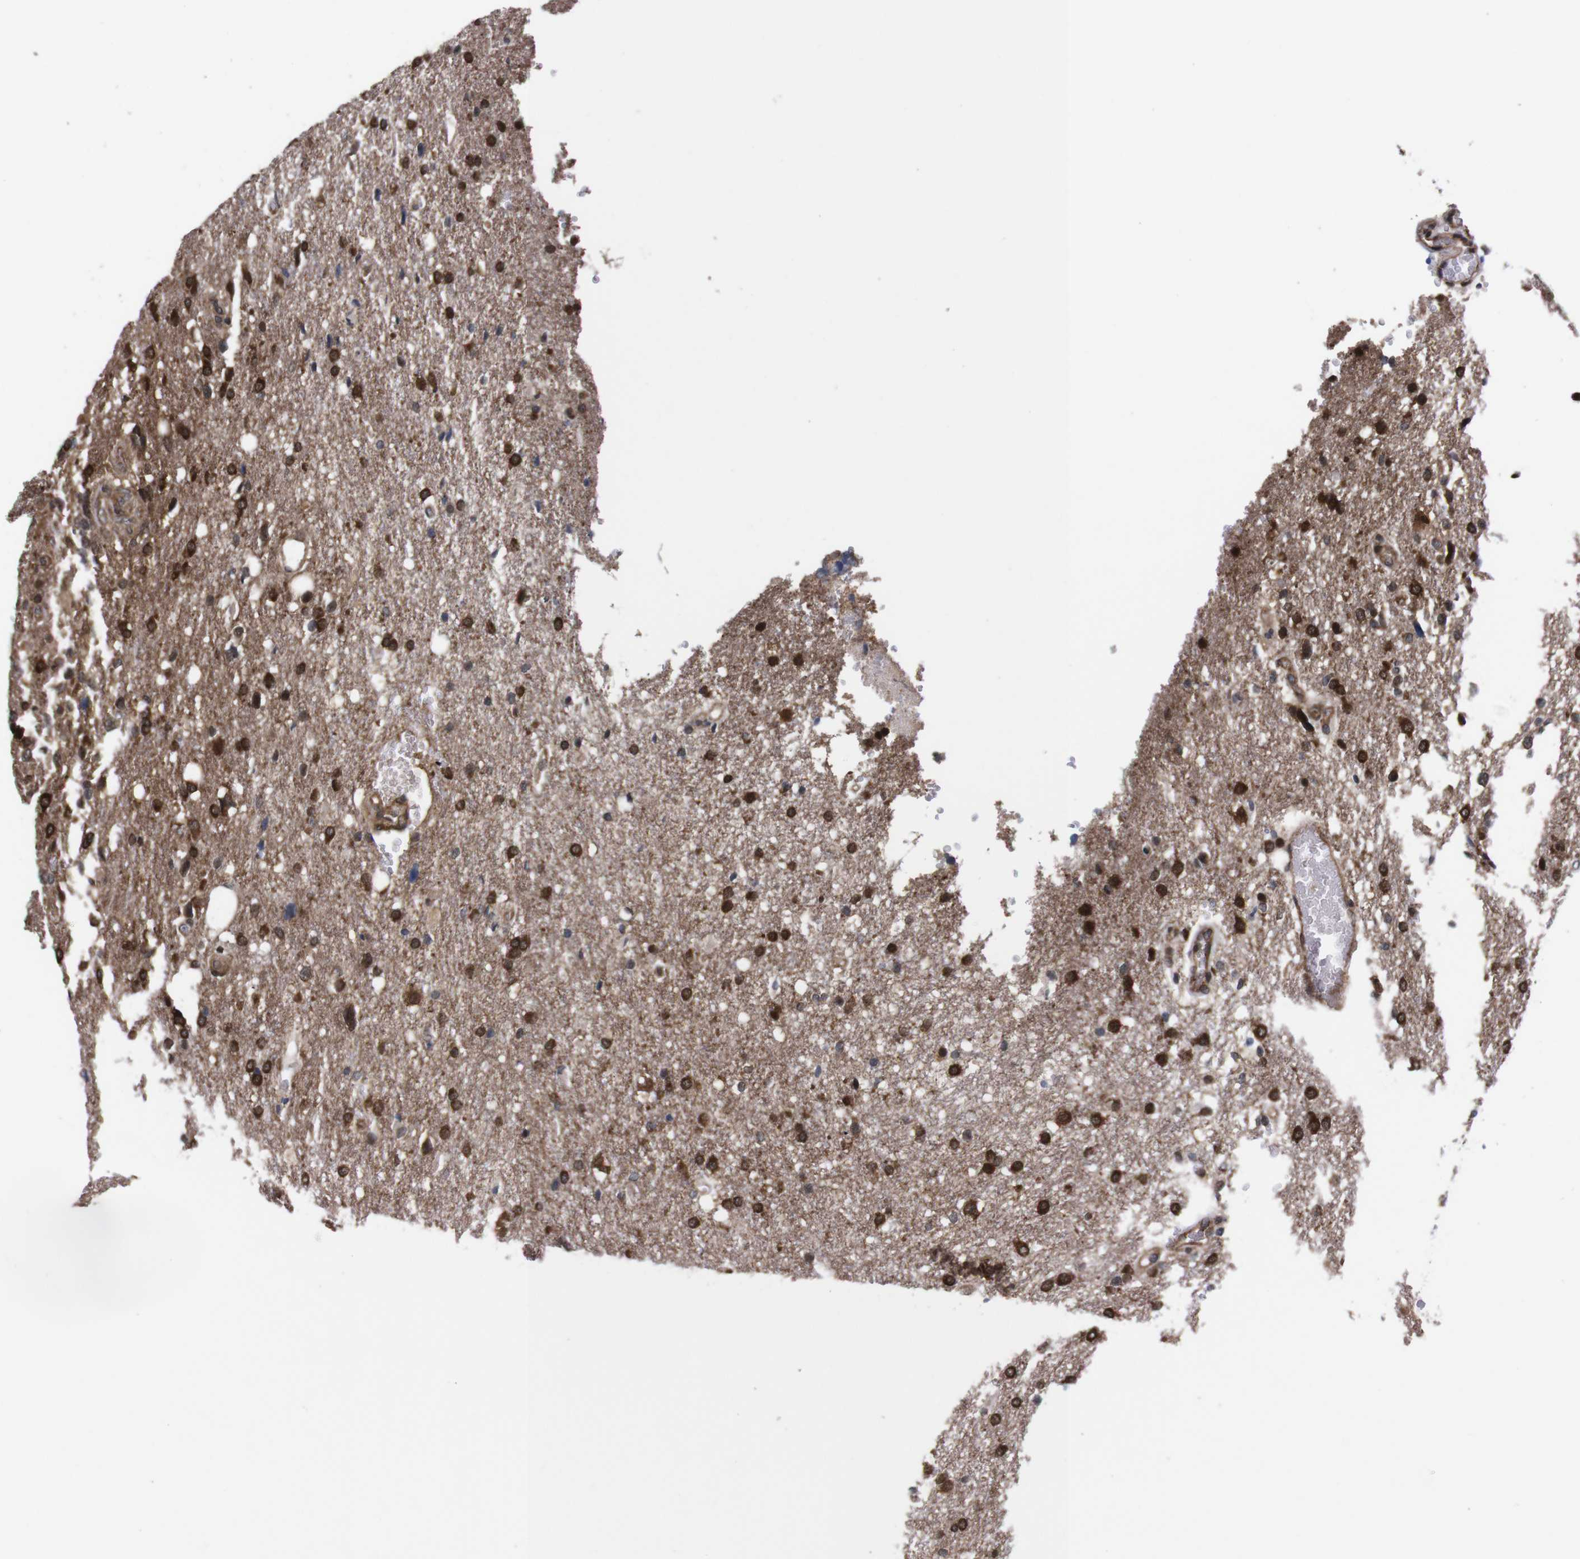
{"staining": {"intensity": "strong", "quantity": ">75%", "location": "nuclear"}, "tissue": "glioma", "cell_type": "Tumor cells", "image_type": "cancer", "snomed": [{"axis": "morphology", "description": "Glioma, malignant, High grade"}, {"axis": "topography", "description": "Brain"}], "caption": "Protein staining shows strong nuclear positivity in about >75% of tumor cells in glioma.", "gene": "UBQLN2", "patient": {"sex": "female", "age": 58}}